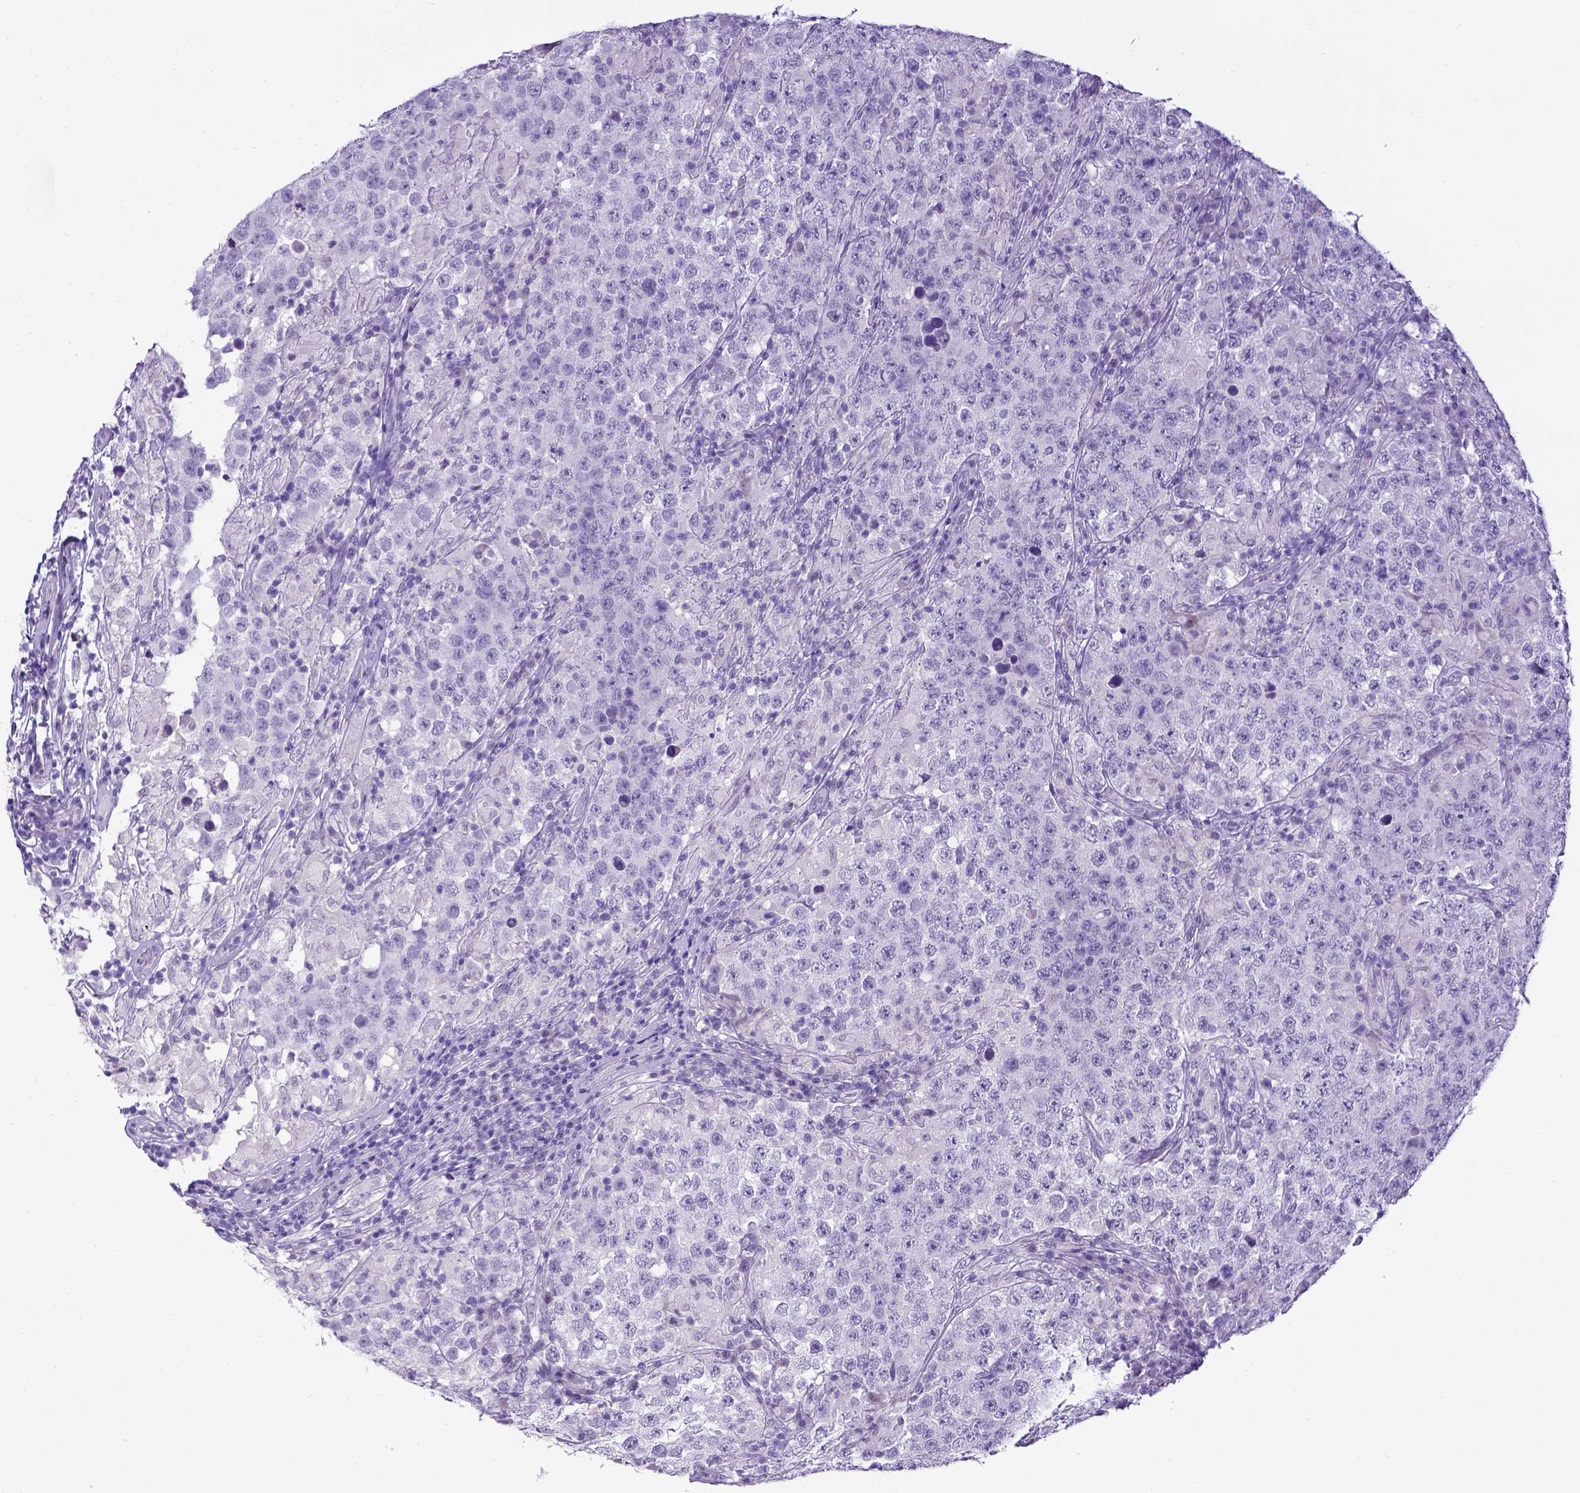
{"staining": {"intensity": "negative", "quantity": "none", "location": "none"}, "tissue": "testis cancer", "cell_type": "Tumor cells", "image_type": "cancer", "snomed": [{"axis": "morphology", "description": "Seminoma, NOS"}, {"axis": "morphology", "description": "Carcinoma, Embryonal, NOS"}, {"axis": "topography", "description": "Testis"}], "caption": "IHC micrograph of human testis cancer (embryonal carcinoma) stained for a protein (brown), which demonstrates no staining in tumor cells.", "gene": "ESR1", "patient": {"sex": "male", "age": 41}}